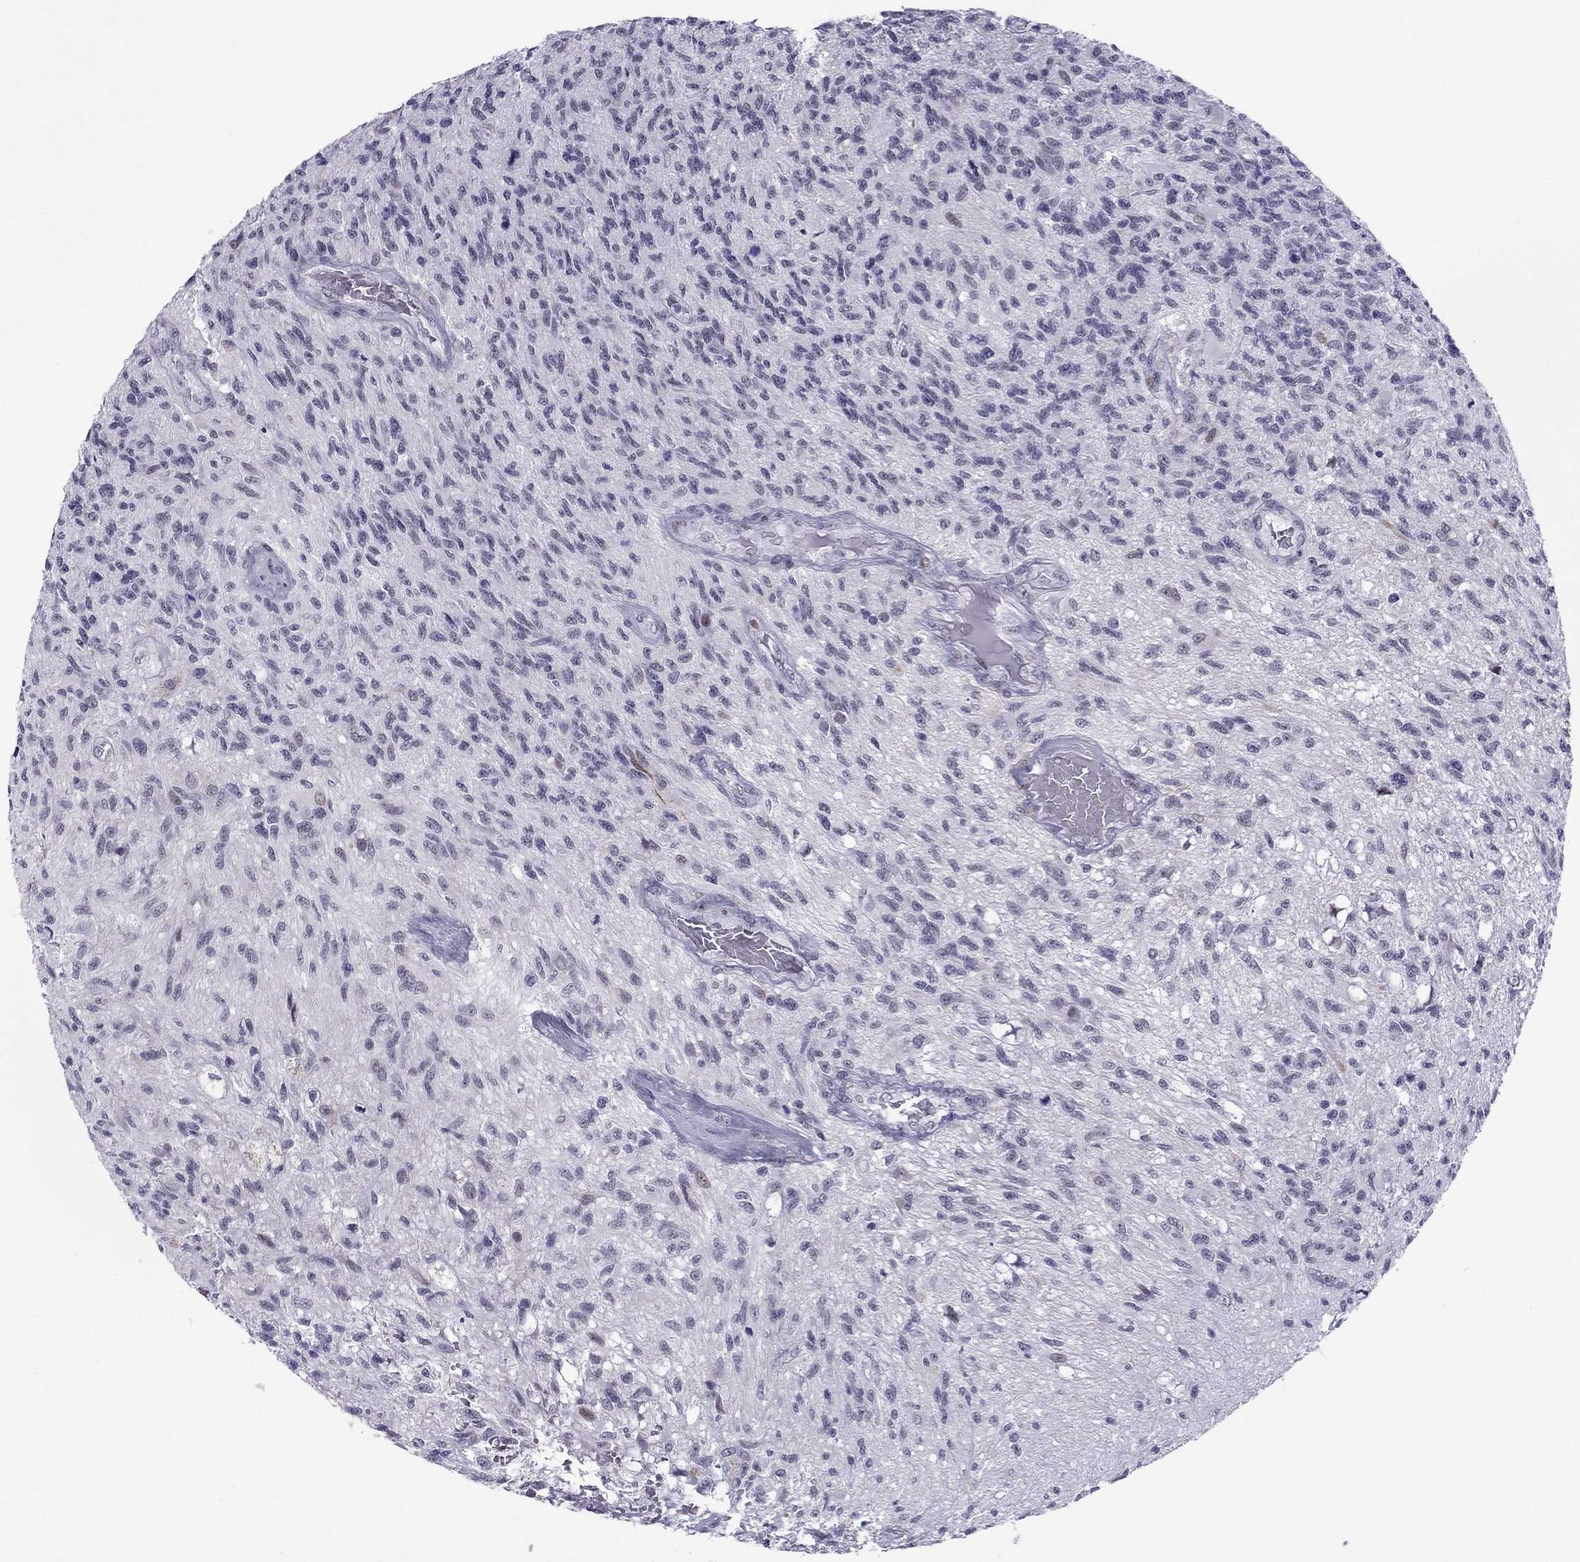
{"staining": {"intensity": "negative", "quantity": "none", "location": "none"}, "tissue": "glioma", "cell_type": "Tumor cells", "image_type": "cancer", "snomed": [{"axis": "morphology", "description": "Glioma, malignant, High grade"}, {"axis": "topography", "description": "Brain"}], "caption": "The immunohistochemistry histopathology image has no significant expression in tumor cells of malignant glioma (high-grade) tissue.", "gene": "MYLK3", "patient": {"sex": "male", "age": 56}}